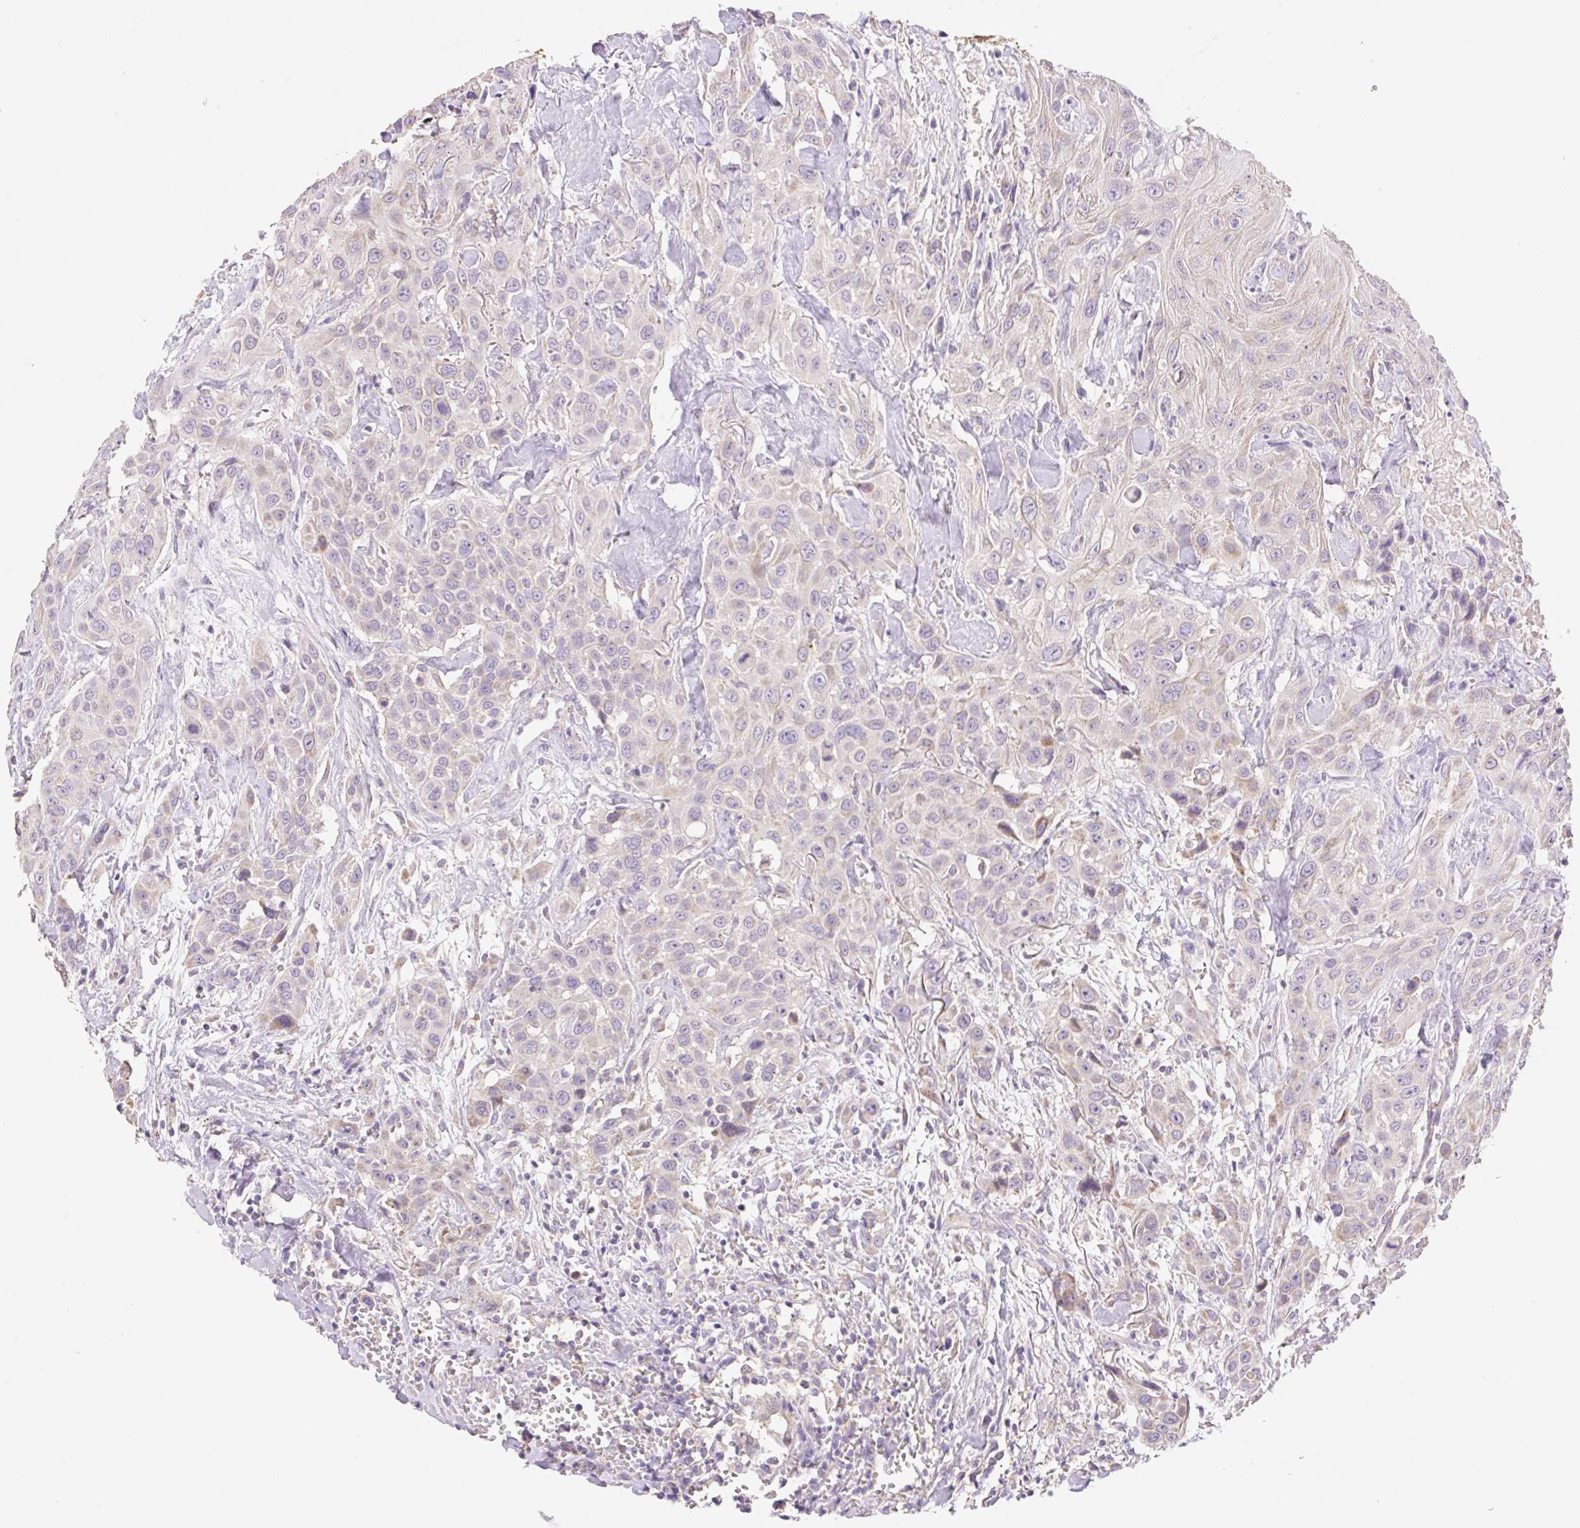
{"staining": {"intensity": "negative", "quantity": "none", "location": "none"}, "tissue": "head and neck cancer", "cell_type": "Tumor cells", "image_type": "cancer", "snomed": [{"axis": "morphology", "description": "Squamous cell carcinoma, NOS"}, {"axis": "topography", "description": "Head-Neck"}], "caption": "IHC of head and neck squamous cell carcinoma exhibits no positivity in tumor cells.", "gene": "COPZ2", "patient": {"sex": "male", "age": 81}}